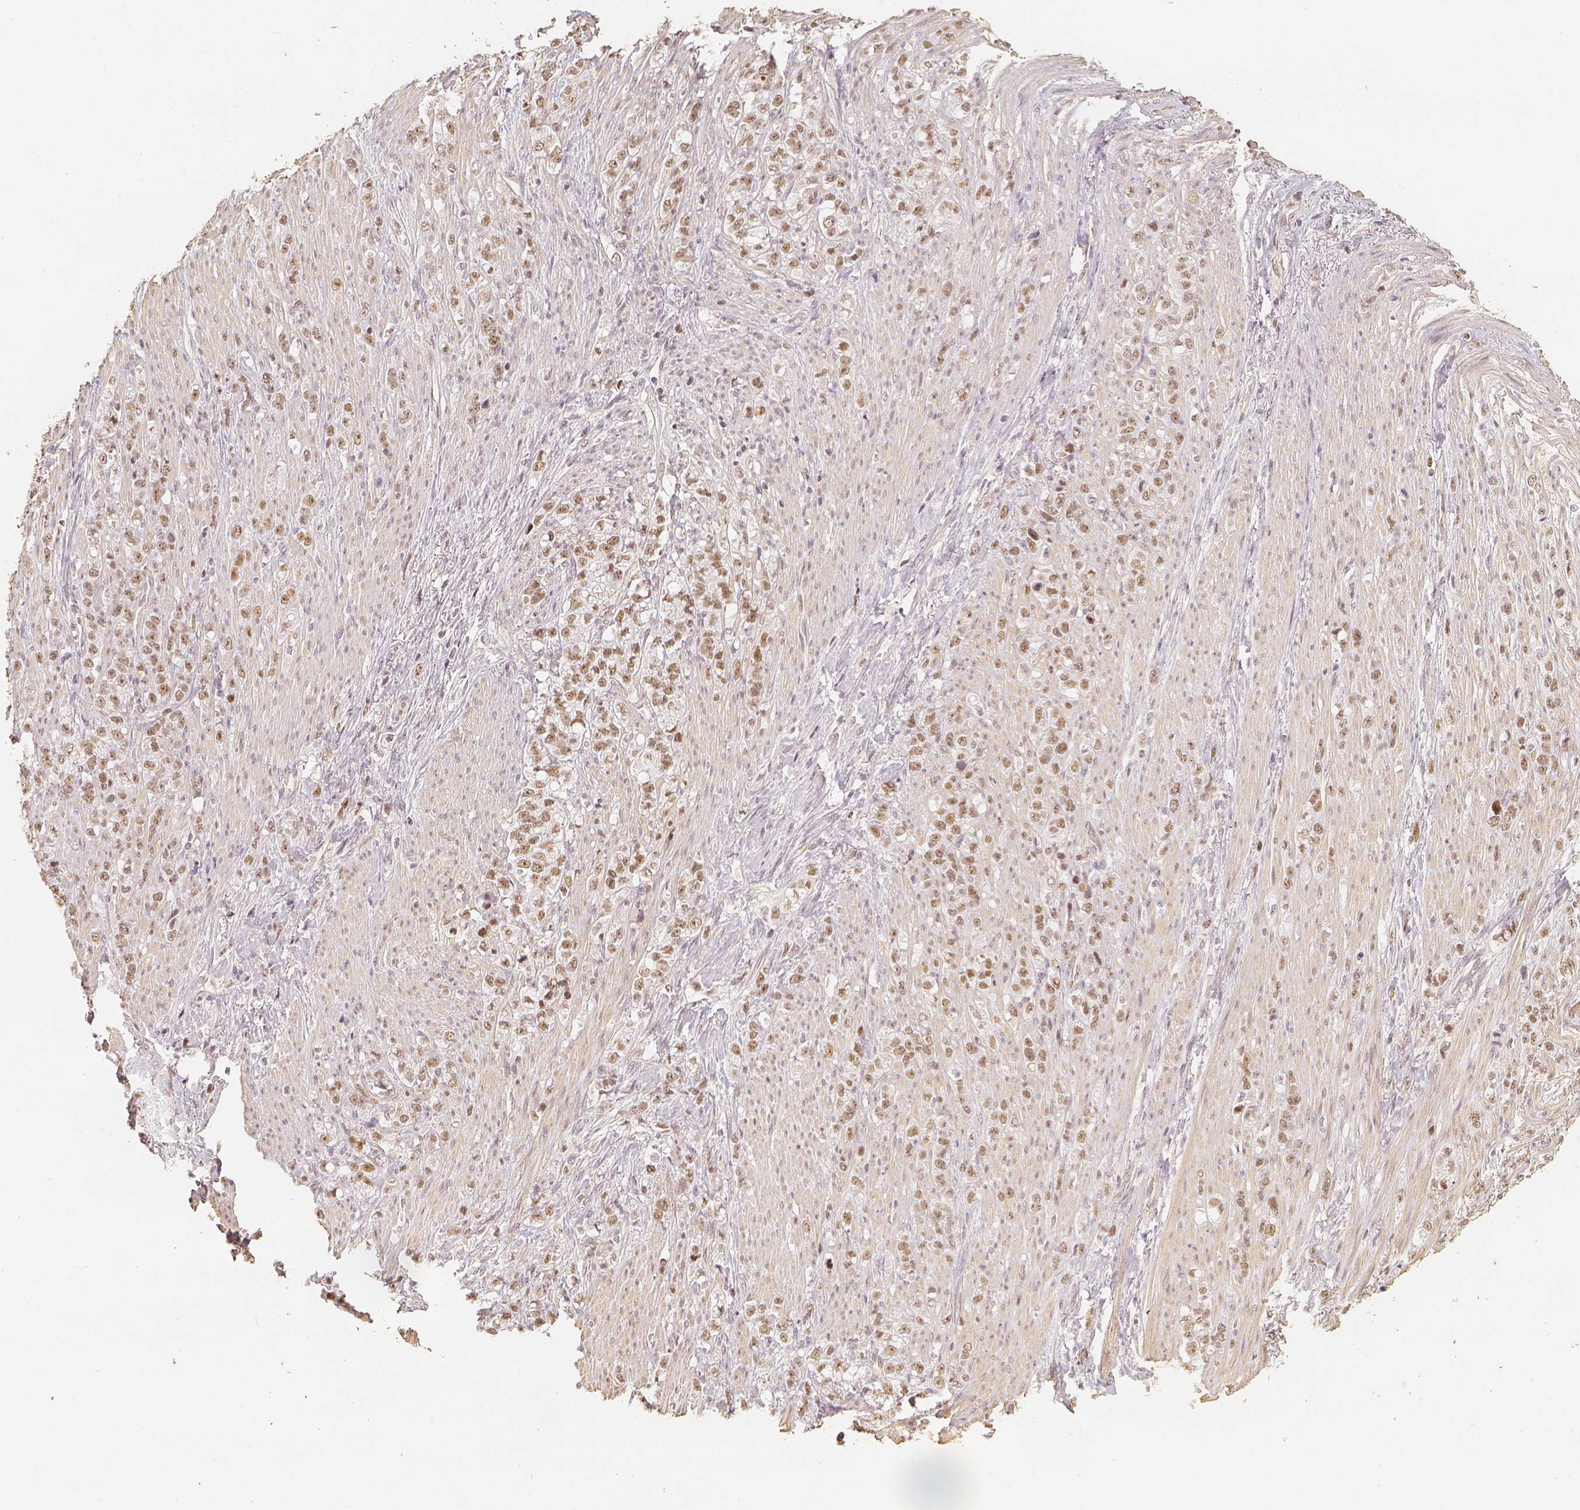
{"staining": {"intensity": "moderate", "quantity": ">75%", "location": "nuclear"}, "tissue": "stomach cancer", "cell_type": "Tumor cells", "image_type": "cancer", "snomed": [{"axis": "morphology", "description": "Adenocarcinoma, NOS"}, {"axis": "topography", "description": "Stomach, lower"}], "caption": "This photomicrograph shows IHC staining of adenocarcinoma (stomach), with medium moderate nuclear staining in about >75% of tumor cells.", "gene": "HDAC1", "patient": {"sex": "male", "age": 88}}